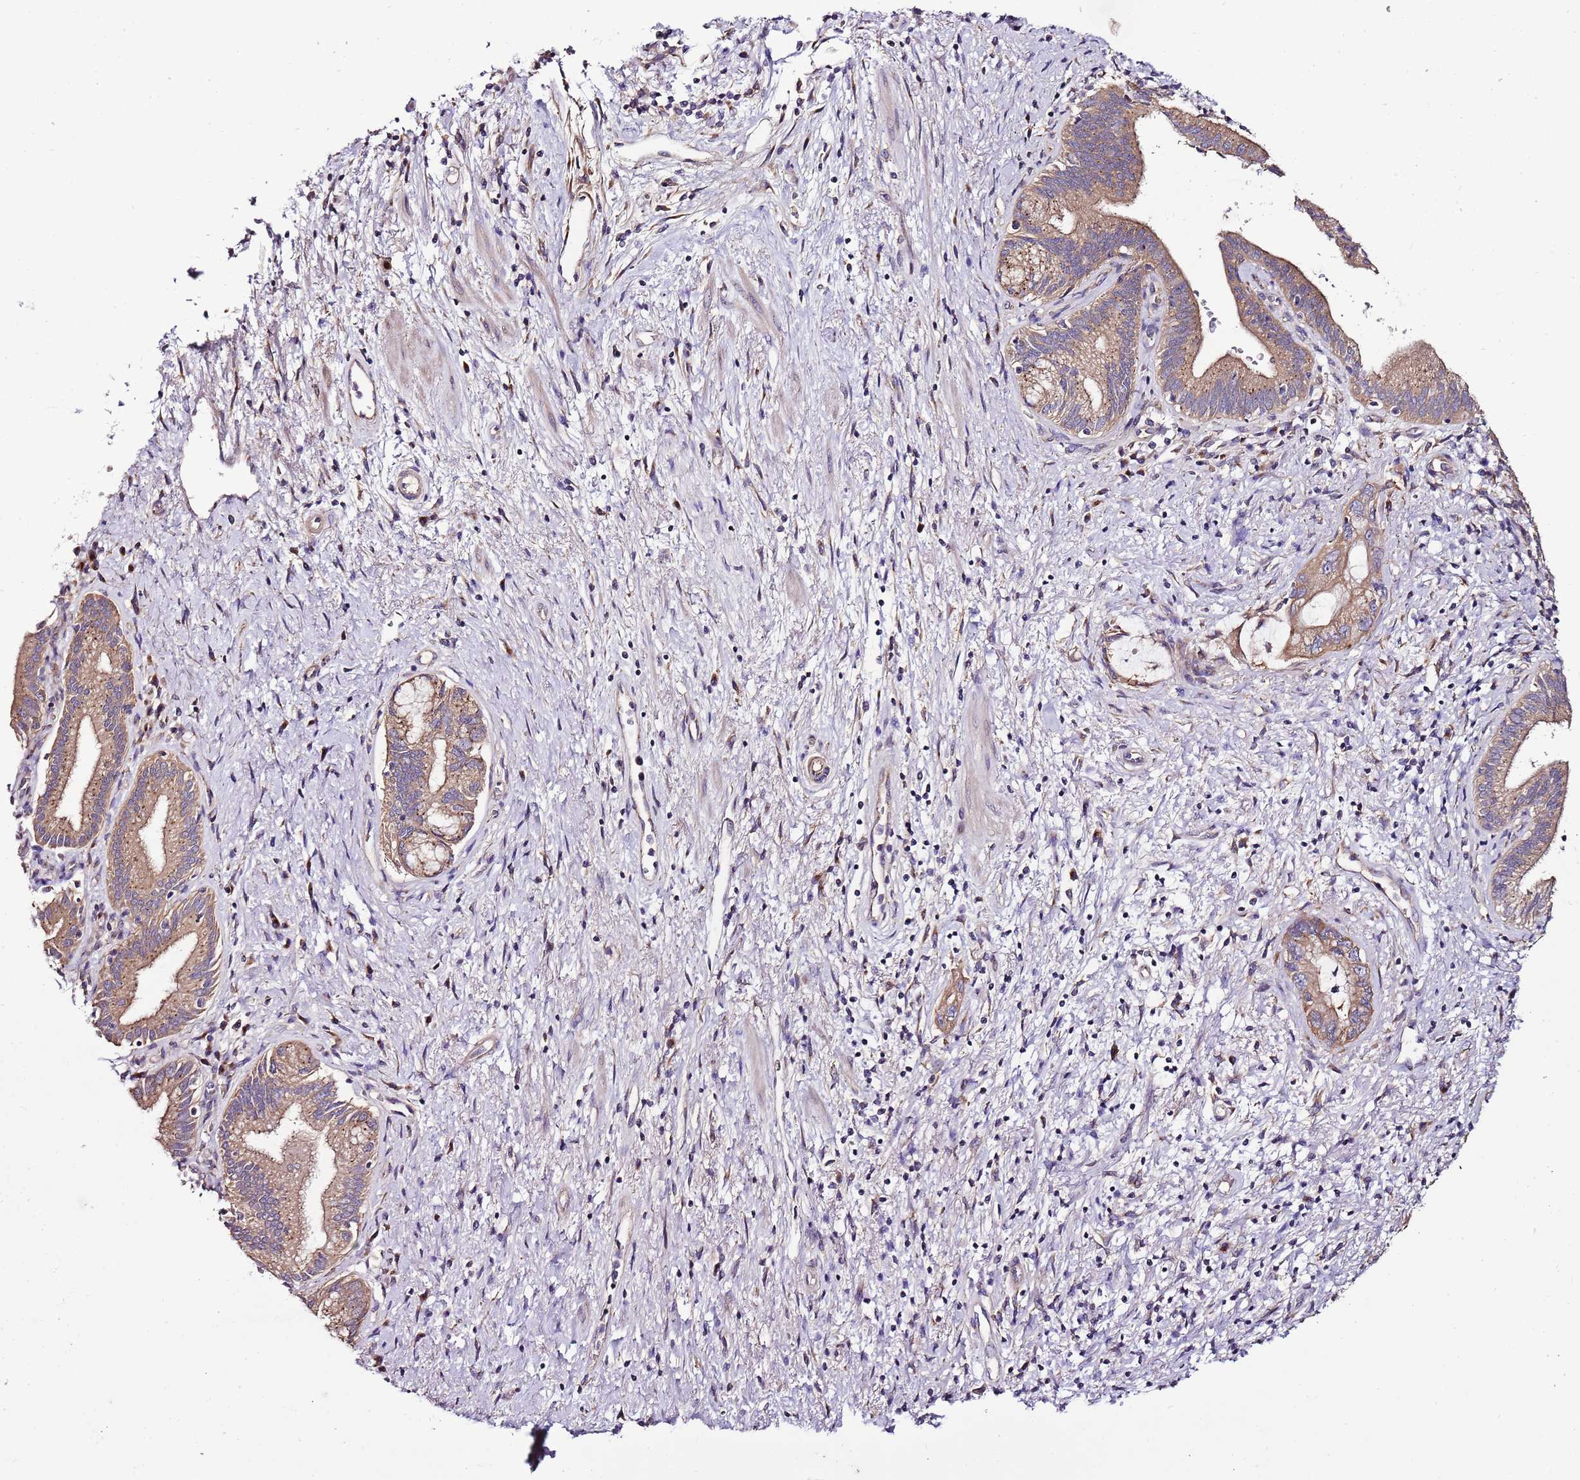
{"staining": {"intensity": "moderate", "quantity": ">75%", "location": "cytoplasmic/membranous"}, "tissue": "pancreatic cancer", "cell_type": "Tumor cells", "image_type": "cancer", "snomed": [{"axis": "morphology", "description": "Adenocarcinoma, NOS"}, {"axis": "topography", "description": "Pancreas"}], "caption": "Immunohistochemical staining of human pancreatic cancer exhibits medium levels of moderate cytoplasmic/membranous positivity in approximately >75% of tumor cells. The staining is performed using DAB (3,3'-diaminobenzidine) brown chromogen to label protein expression. The nuclei are counter-stained blue using hematoxylin.", "gene": "FAM20A", "patient": {"sex": "female", "age": 73}}